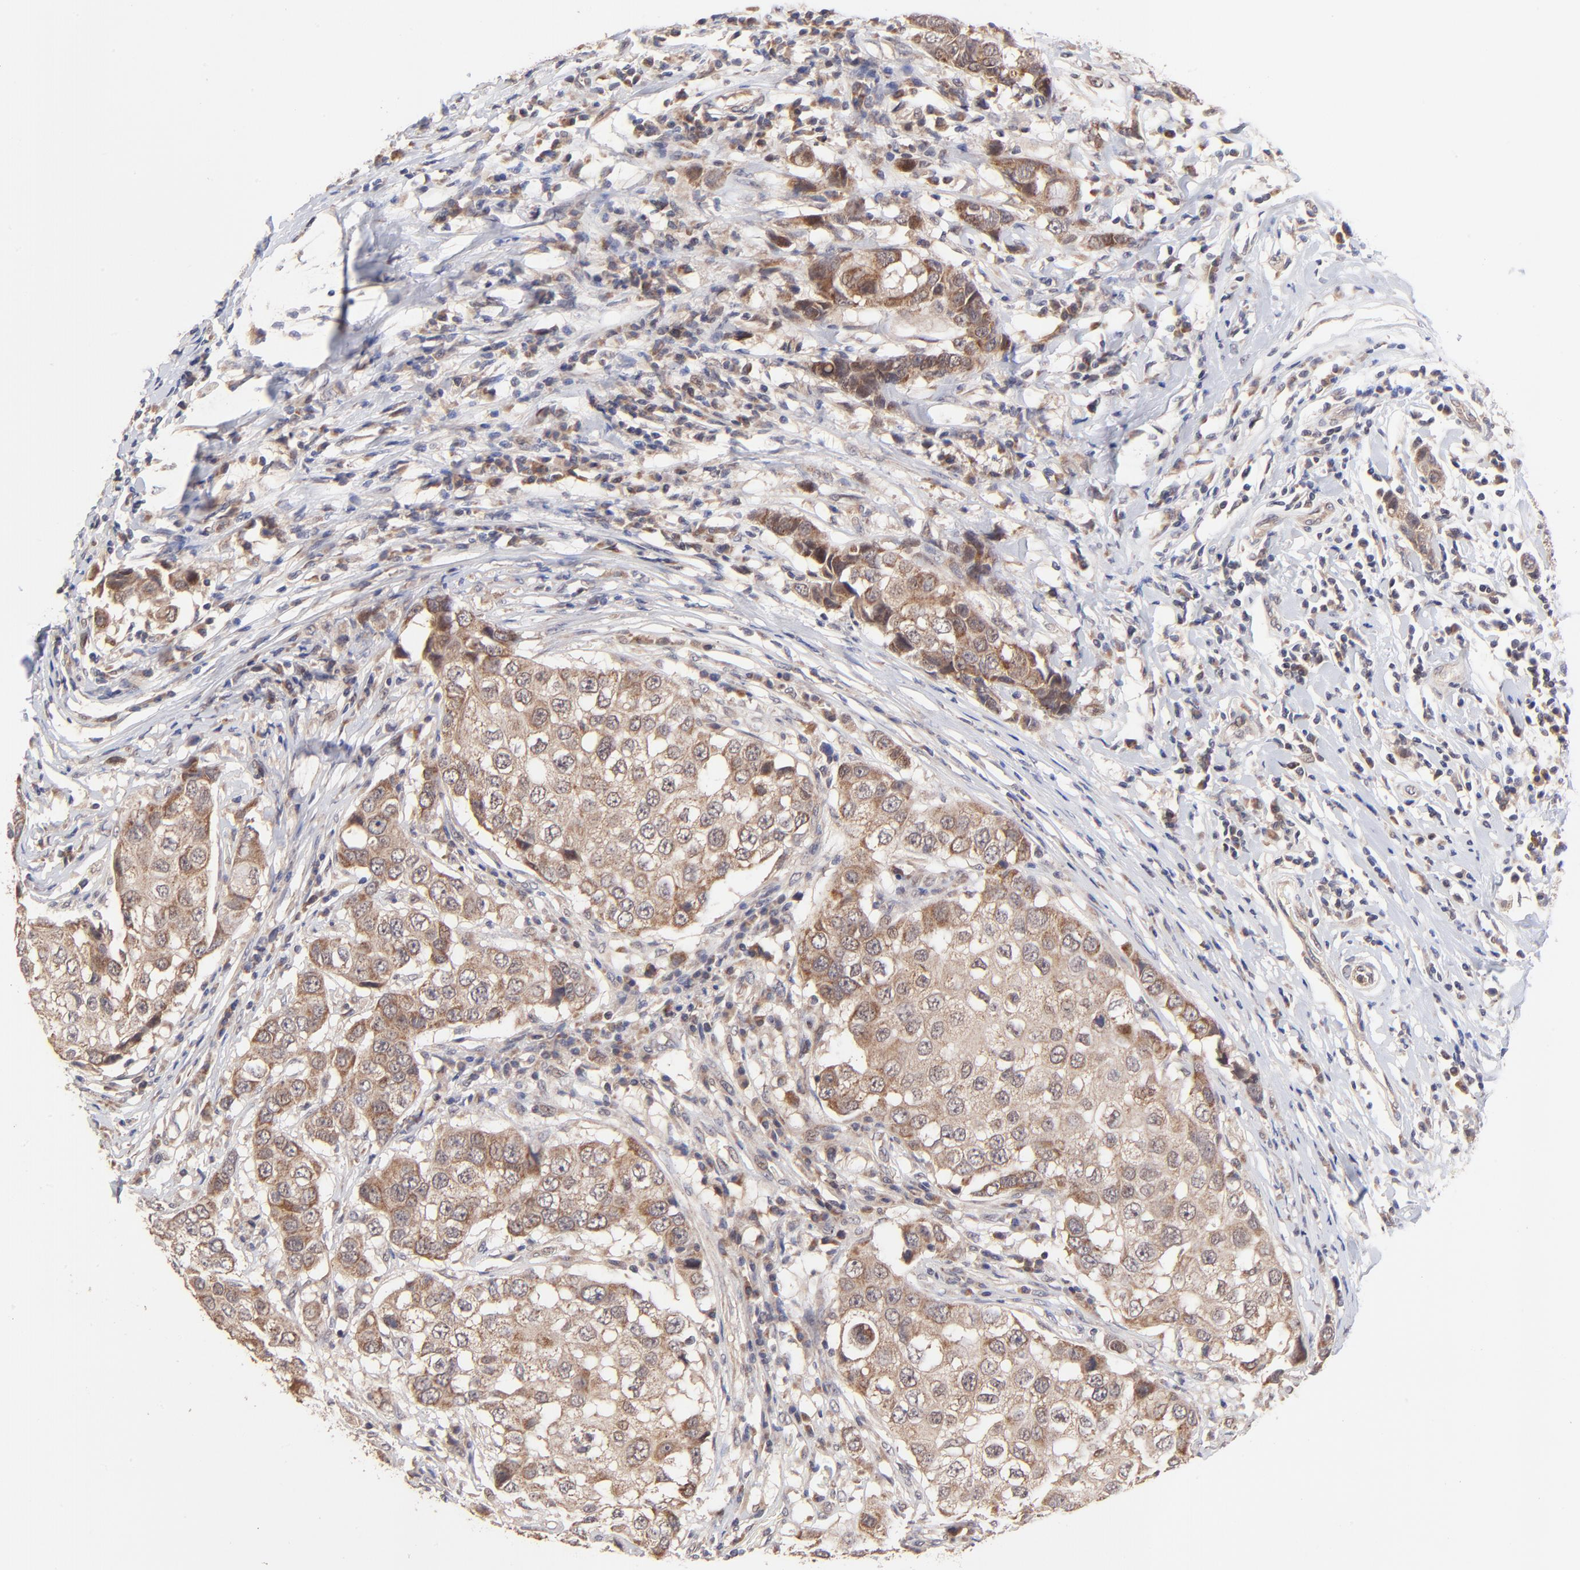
{"staining": {"intensity": "moderate", "quantity": ">75%", "location": "cytoplasmic/membranous"}, "tissue": "breast cancer", "cell_type": "Tumor cells", "image_type": "cancer", "snomed": [{"axis": "morphology", "description": "Duct carcinoma"}, {"axis": "topography", "description": "Breast"}], "caption": "Immunohistochemical staining of breast cancer (intraductal carcinoma) exhibits medium levels of moderate cytoplasmic/membranous expression in approximately >75% of tumor cells.", "gene": "BAIAP2L2", "patient": {"sex": "female", "age": 27}}